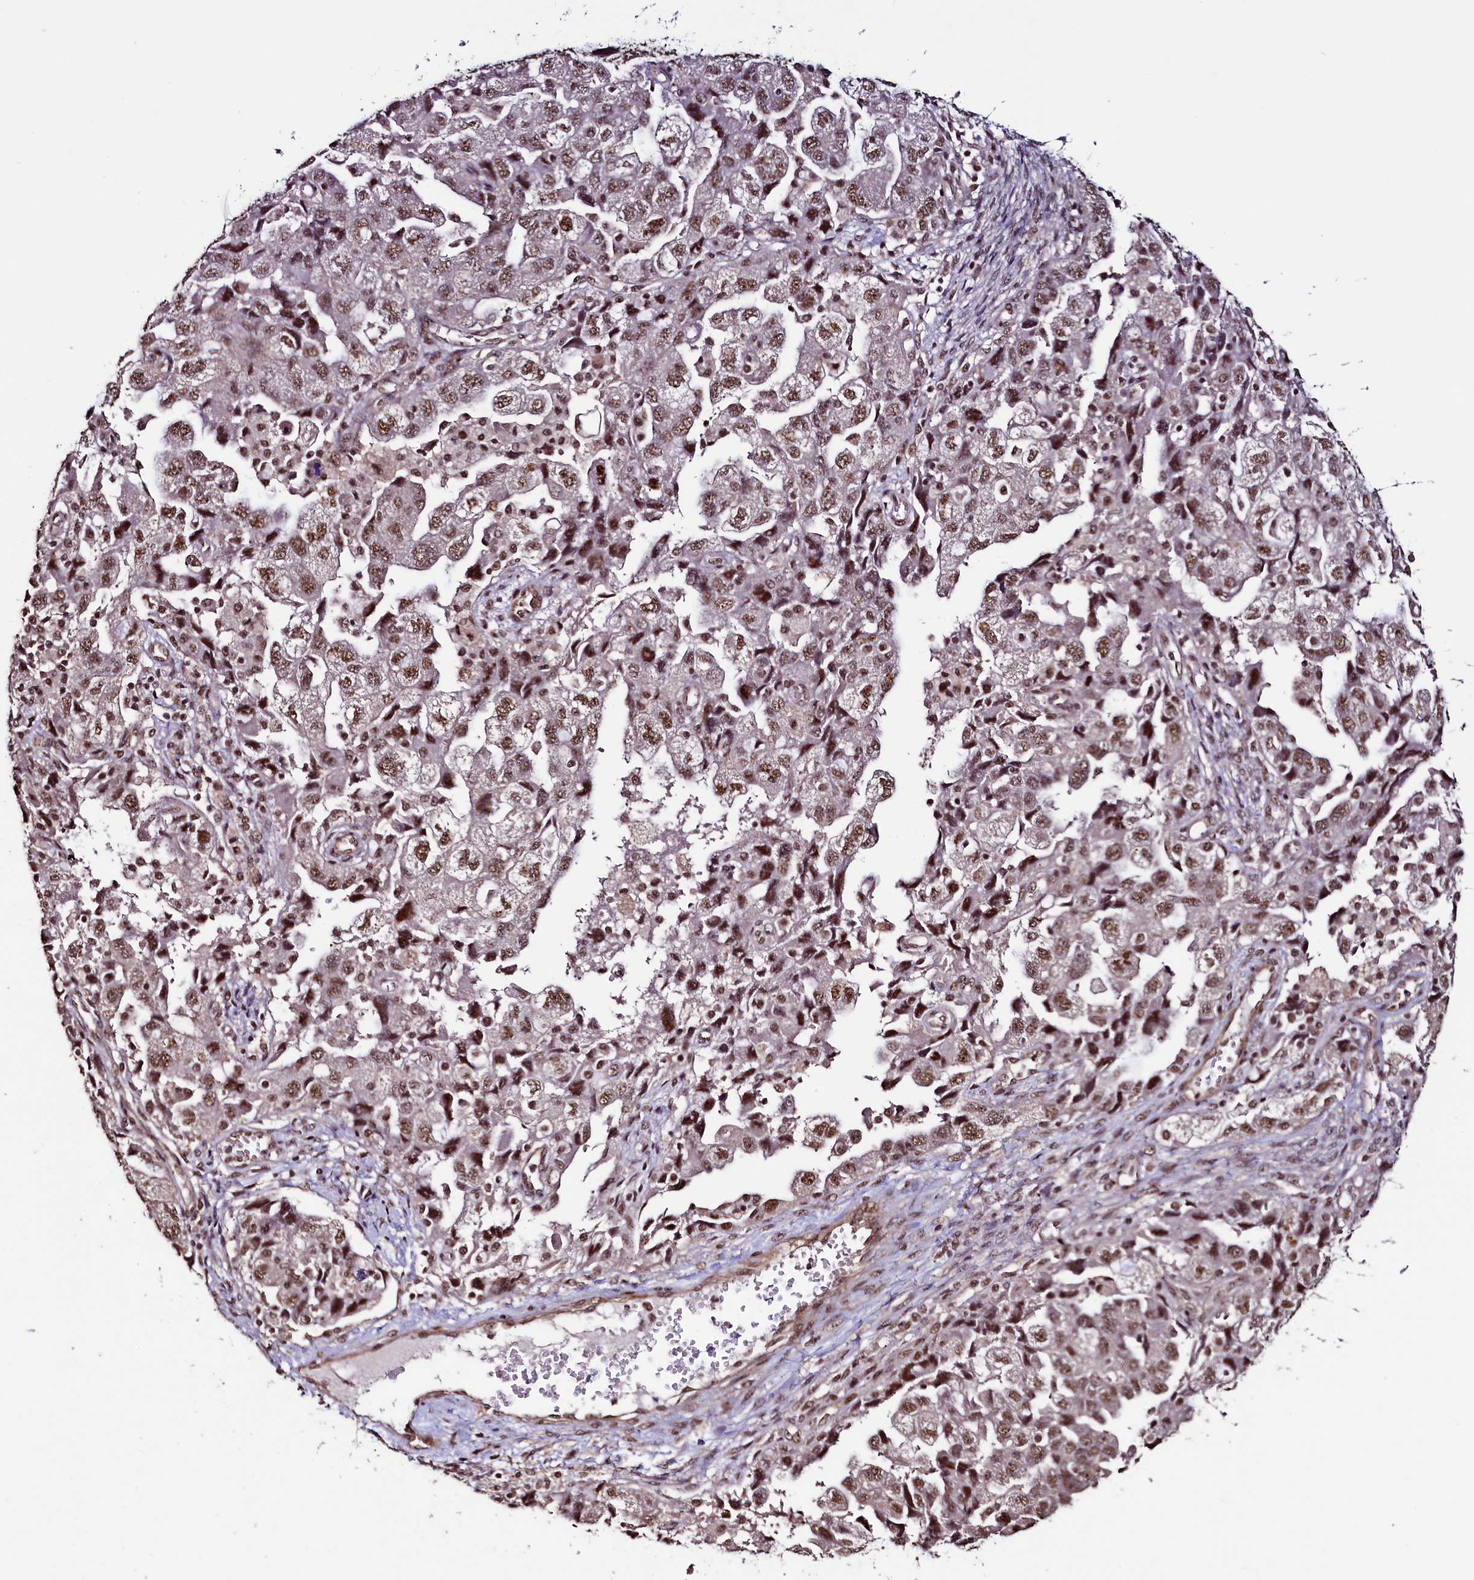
{"staining": {"intensity": "moderate", "quantity": ">75%", "location": "nuclear"}, "tissue": "ovarian cancer", "cell_type": "Tumor cells", "image_type": "cancer", "snomed": [{"axis": "morphology", "description": "Carcinoma, NOS"}, {"axis": "morphology", "description": "Cystadenocarcinoma, serous, NOS"}, {"axis": "topography", "description": "Ovary"}], "caption": "Tumor cells display medium levels of moderate nuclear expression in about >75% of cells in human ovarian cancer.", "gene": "SFSWAP", "patient": {"sex": "female", "age": 69}}